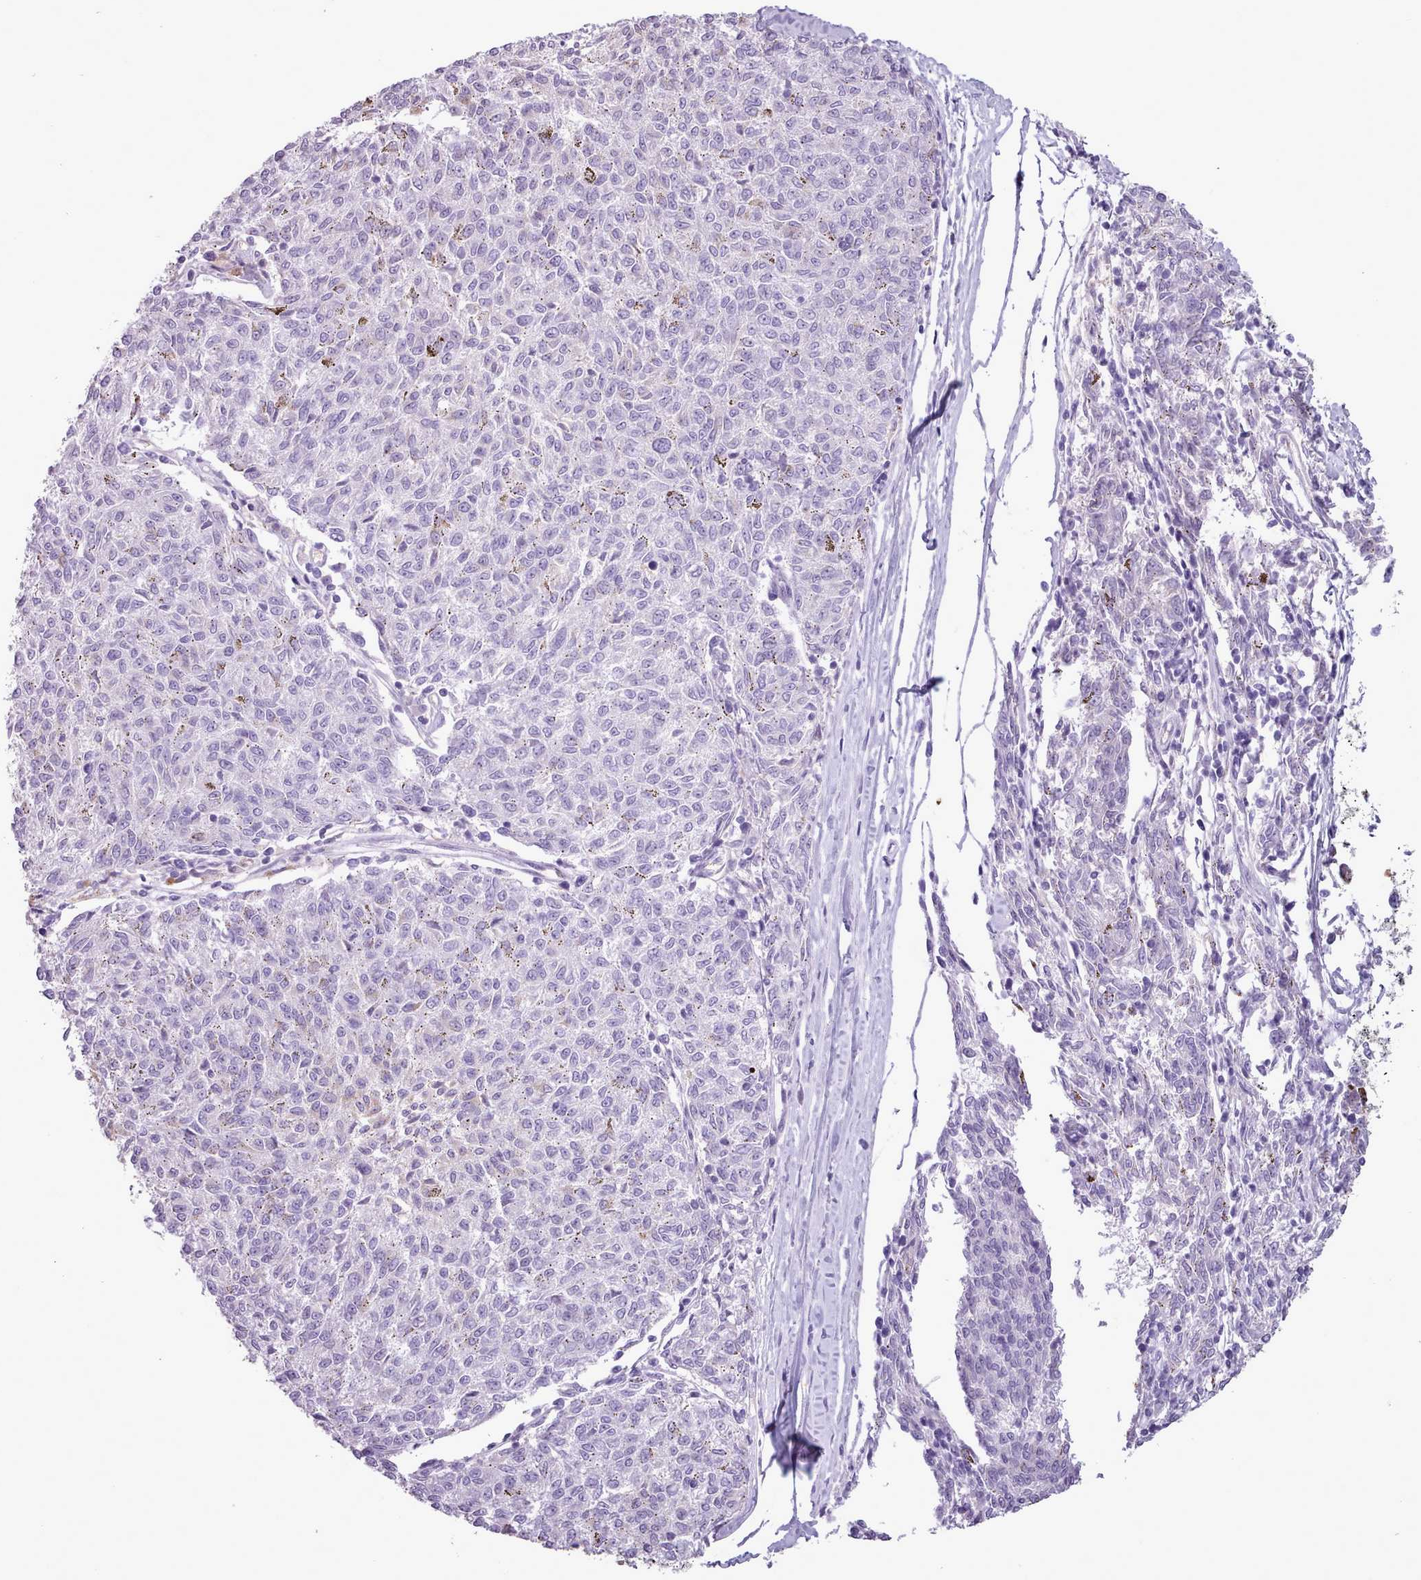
{"staining": {"intensity": "negative", "quantity": "none", "location": "none"}, "tissue": "melanoma", "cell_type": "Tumor cells", "image_type": "cancer", "snomed": [{"axis": "morphology", "description": "Malignant melanoma, NOS"}, {"axis": "topography", "description": "Skin"}], "caption": "This is an immunohistochemistry (IHC) histopathology image of human malignant melanoma. There is no expression in tumor cells.", "gene": "AK4", "patient": {"sex": "female", "age": 72}}